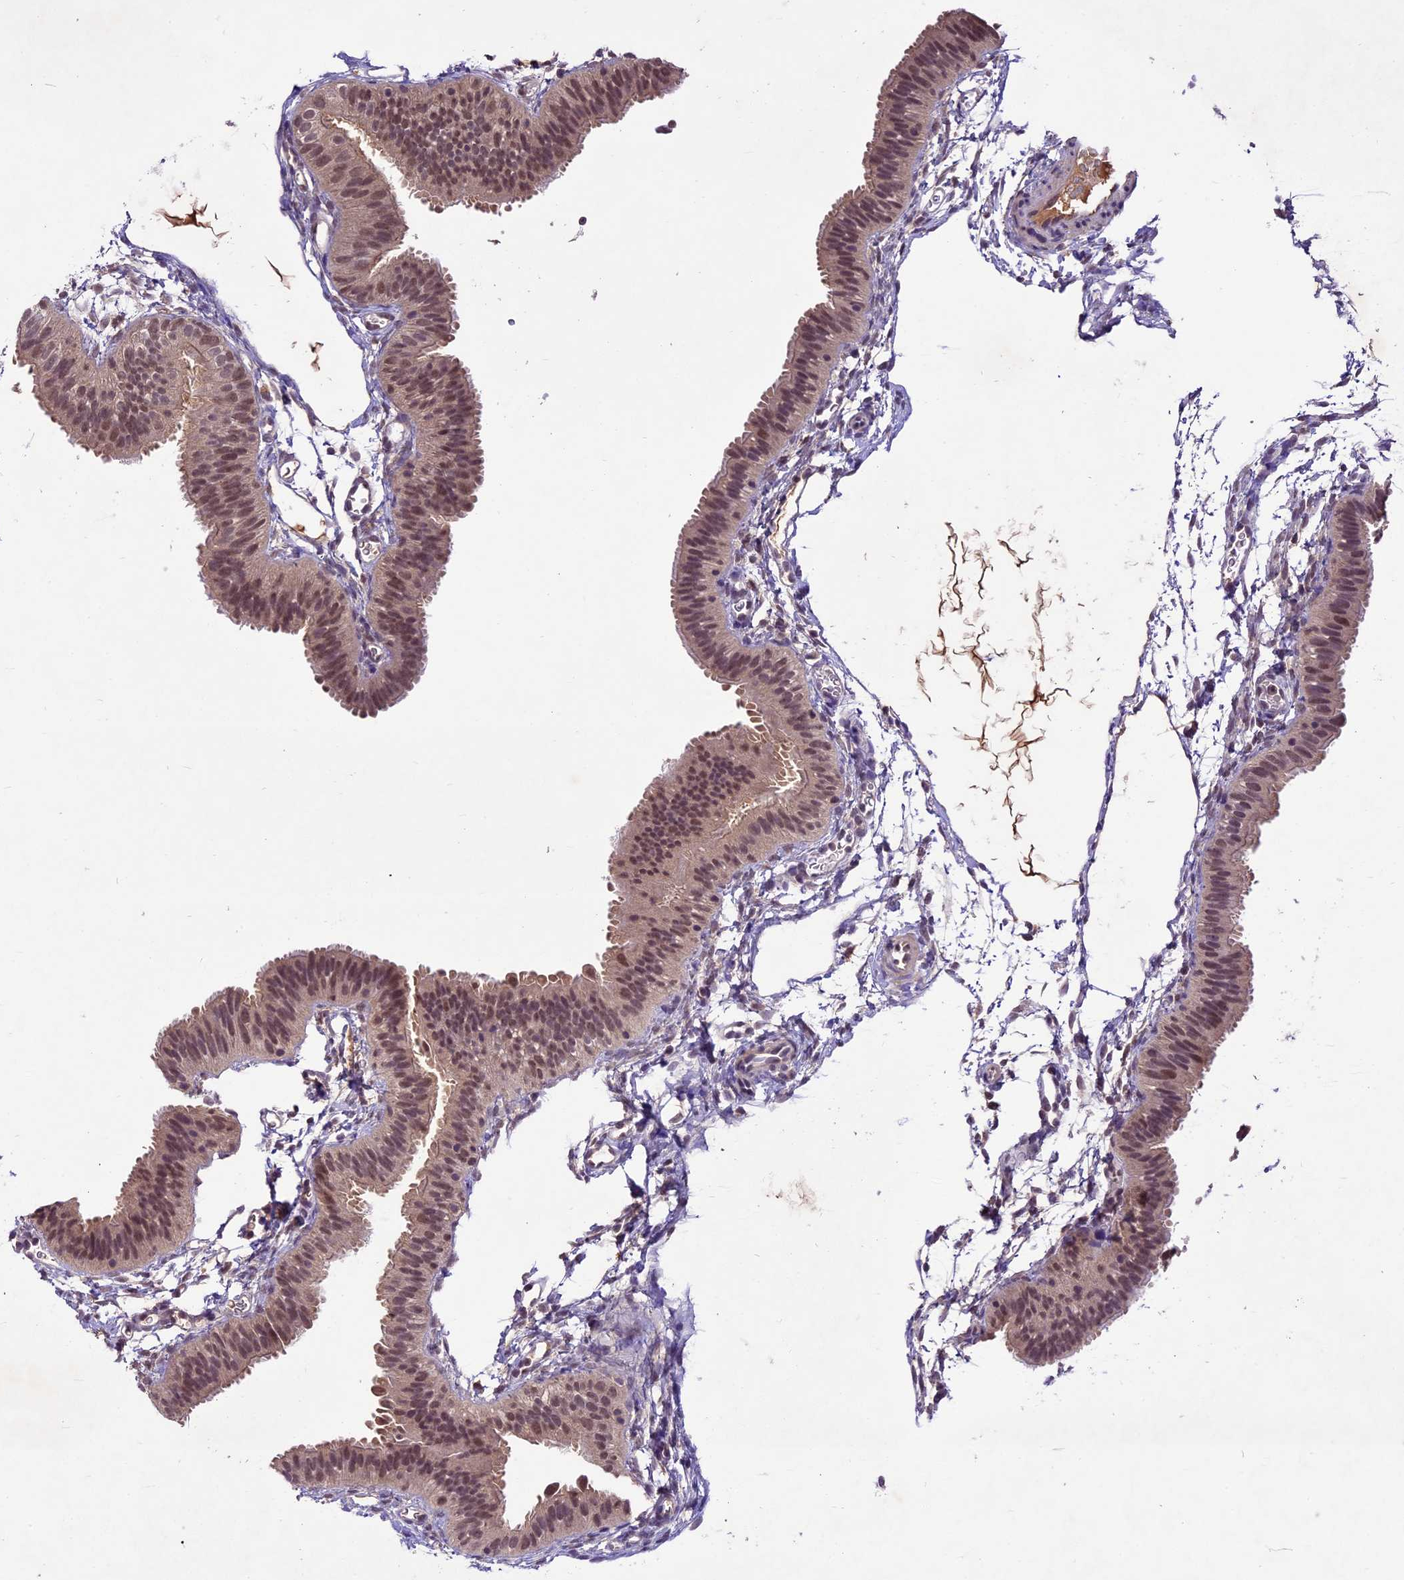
{"staining": {"intensity": "moderate", "quantity": ">75%", "location": "nuclear"}, "tissue": "fallopian tube", "cell_type": "Glandular cells", "image_type": "normal", "snomed": [{"axis": "morphology", "description": "Normal tissue, NOS"}, {"axis": "topography", "description": "Fallopian tube"}], "caption": "Fallopian tube stained with DAB immunohistochemistry (IHC) exhibits medium levels of moderate nuclear positivity in approximately >75% of glandular cells. (Stains: DAB (3,3'-diaminobenzidine) in brown, nuclei in blue, Microscopy: brightfield microscopy at high magnification).", "gene": "ATP10A", "patient": {"sex": "female", "age": 35}}